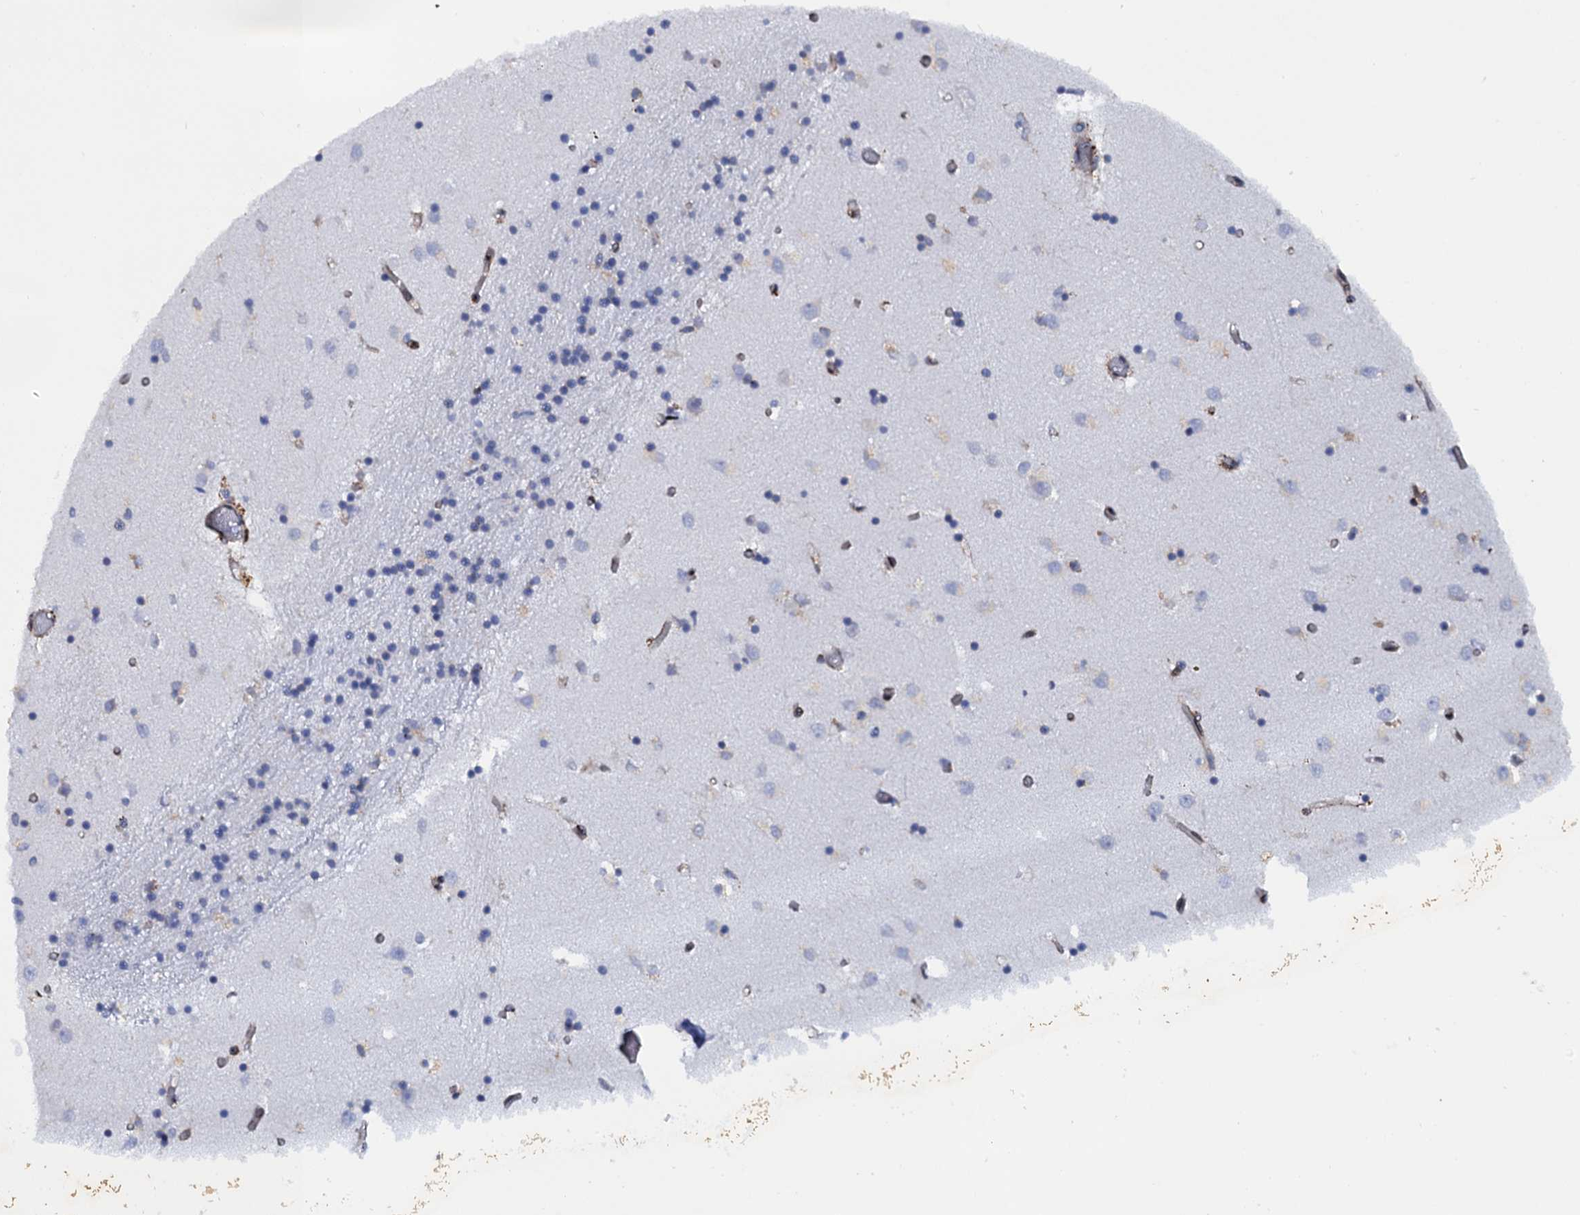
{"staining": {"intensity": "negative", "quantity": "none", "location": "none"}, "tissue": "caudate", "cell_type": "Glial cells", "image_type": "normal", "snomed": [{"axis": "morphology", "description": "Normal tissue, NOS"}, {"axis": "topography", "description": "Lateral ventricle wall"}], "caption": "High power microscopy micrograph of an immunohistochemistry (IHC) photomicrograph of unremarkable caudate, revealing no significant positivity in glial cells.", "gene": "POGLUT3", "patient": {"sex": "male", "age": 70}}